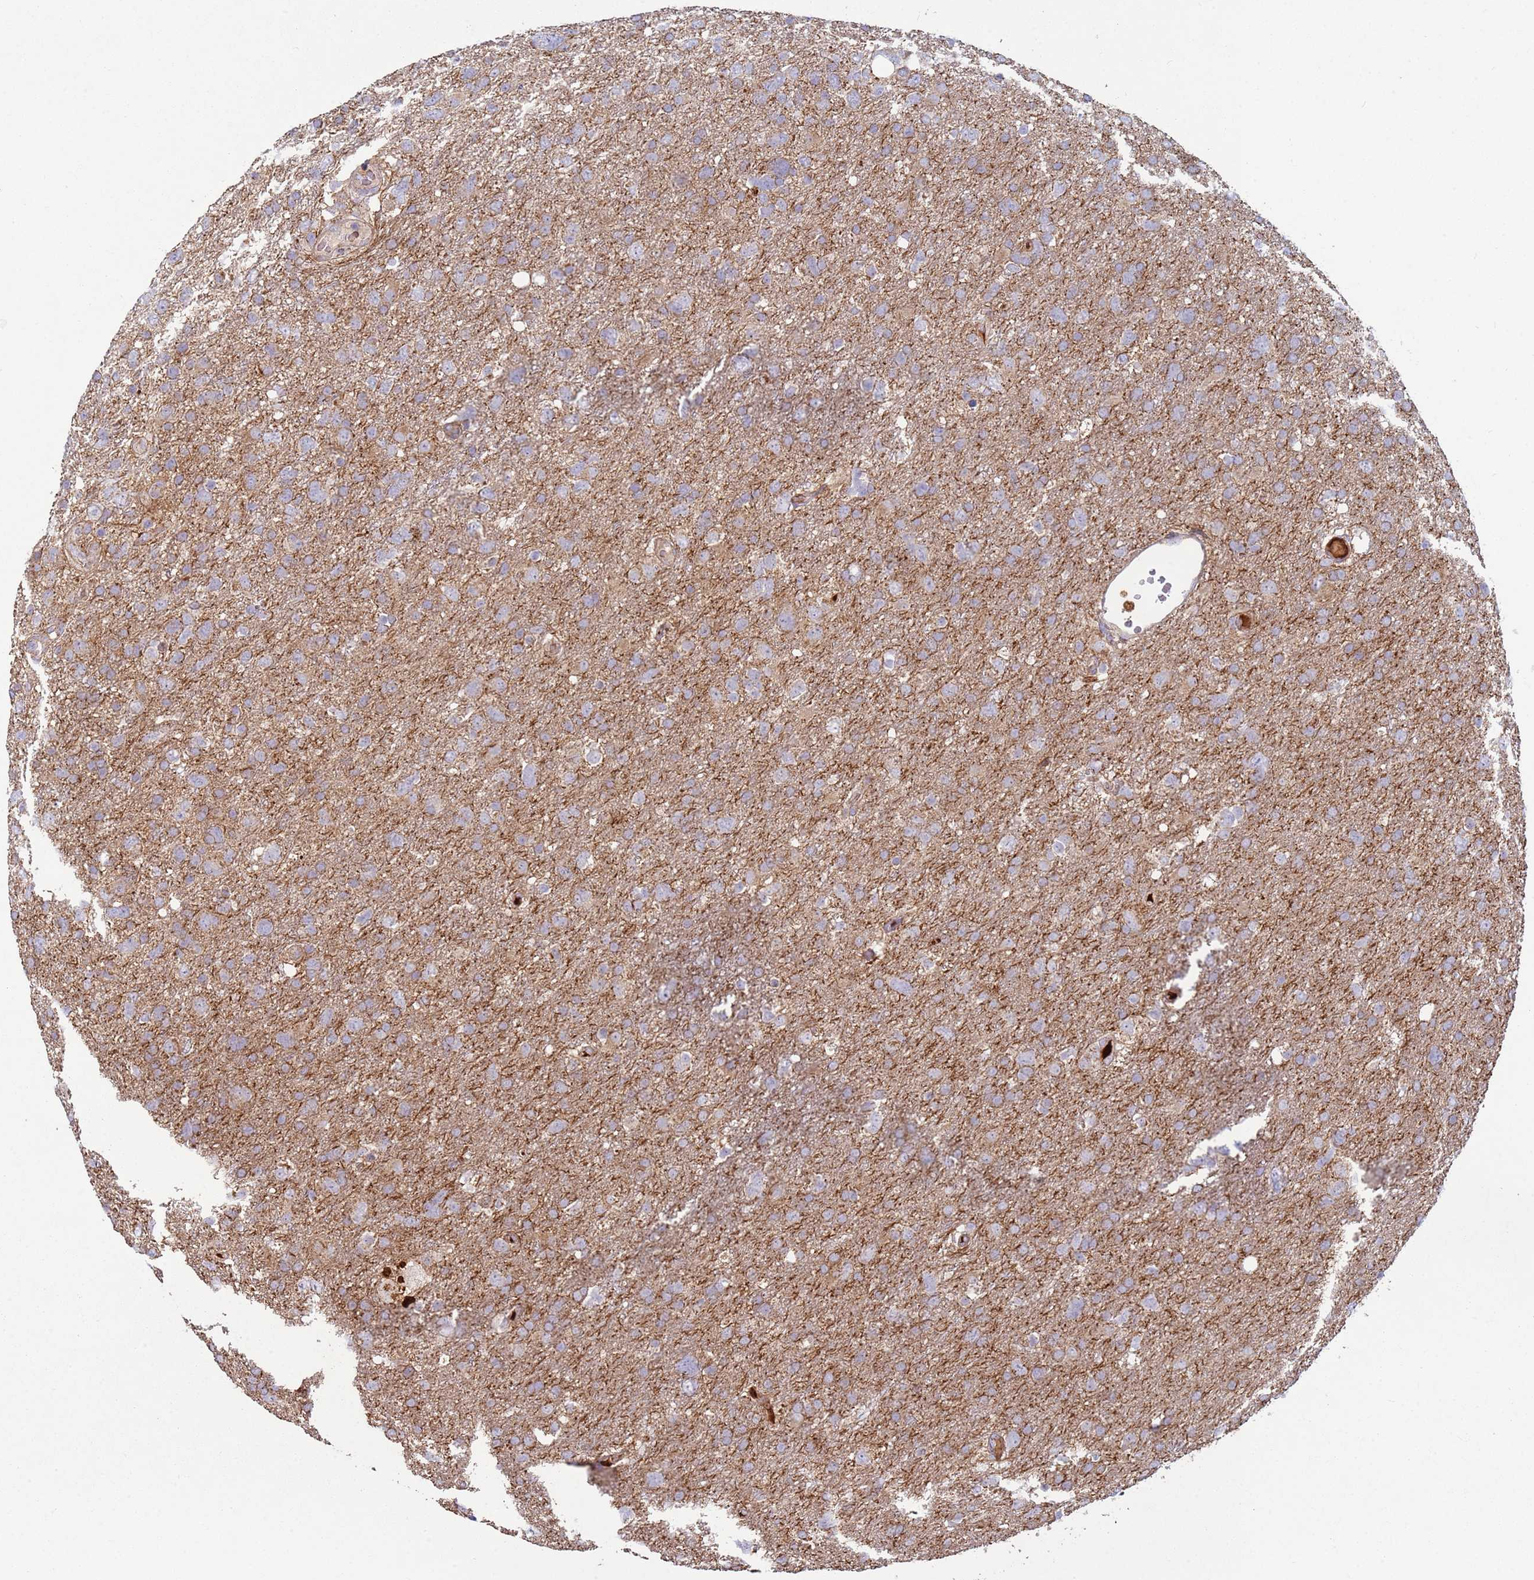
{"staining": {"intensity": "weak", "quantity": "25%-75%", "location": "cytoplasmic/membranous"}, "tissue": "glioma", "cell_type": "Tumor cells", "image_type": "cancer", "snomed": [{"axis": "morphology", "description": "Glioma, malignant, High grade"}, {"axis": "topography", "description": "Brain"}], "caption": "High-grade glioma (malignant) was stained to show a protein in brown. There is low levels of weak cytoplasmic/membranous expression in about 25%-75% of tumor cells. Using DAB (brown) and hematoxylin (blue) stains, captured at high magnification using brightfield microscopy.", "gene": "FBXO33", "patient": {"sex": "male", "age": 61}}